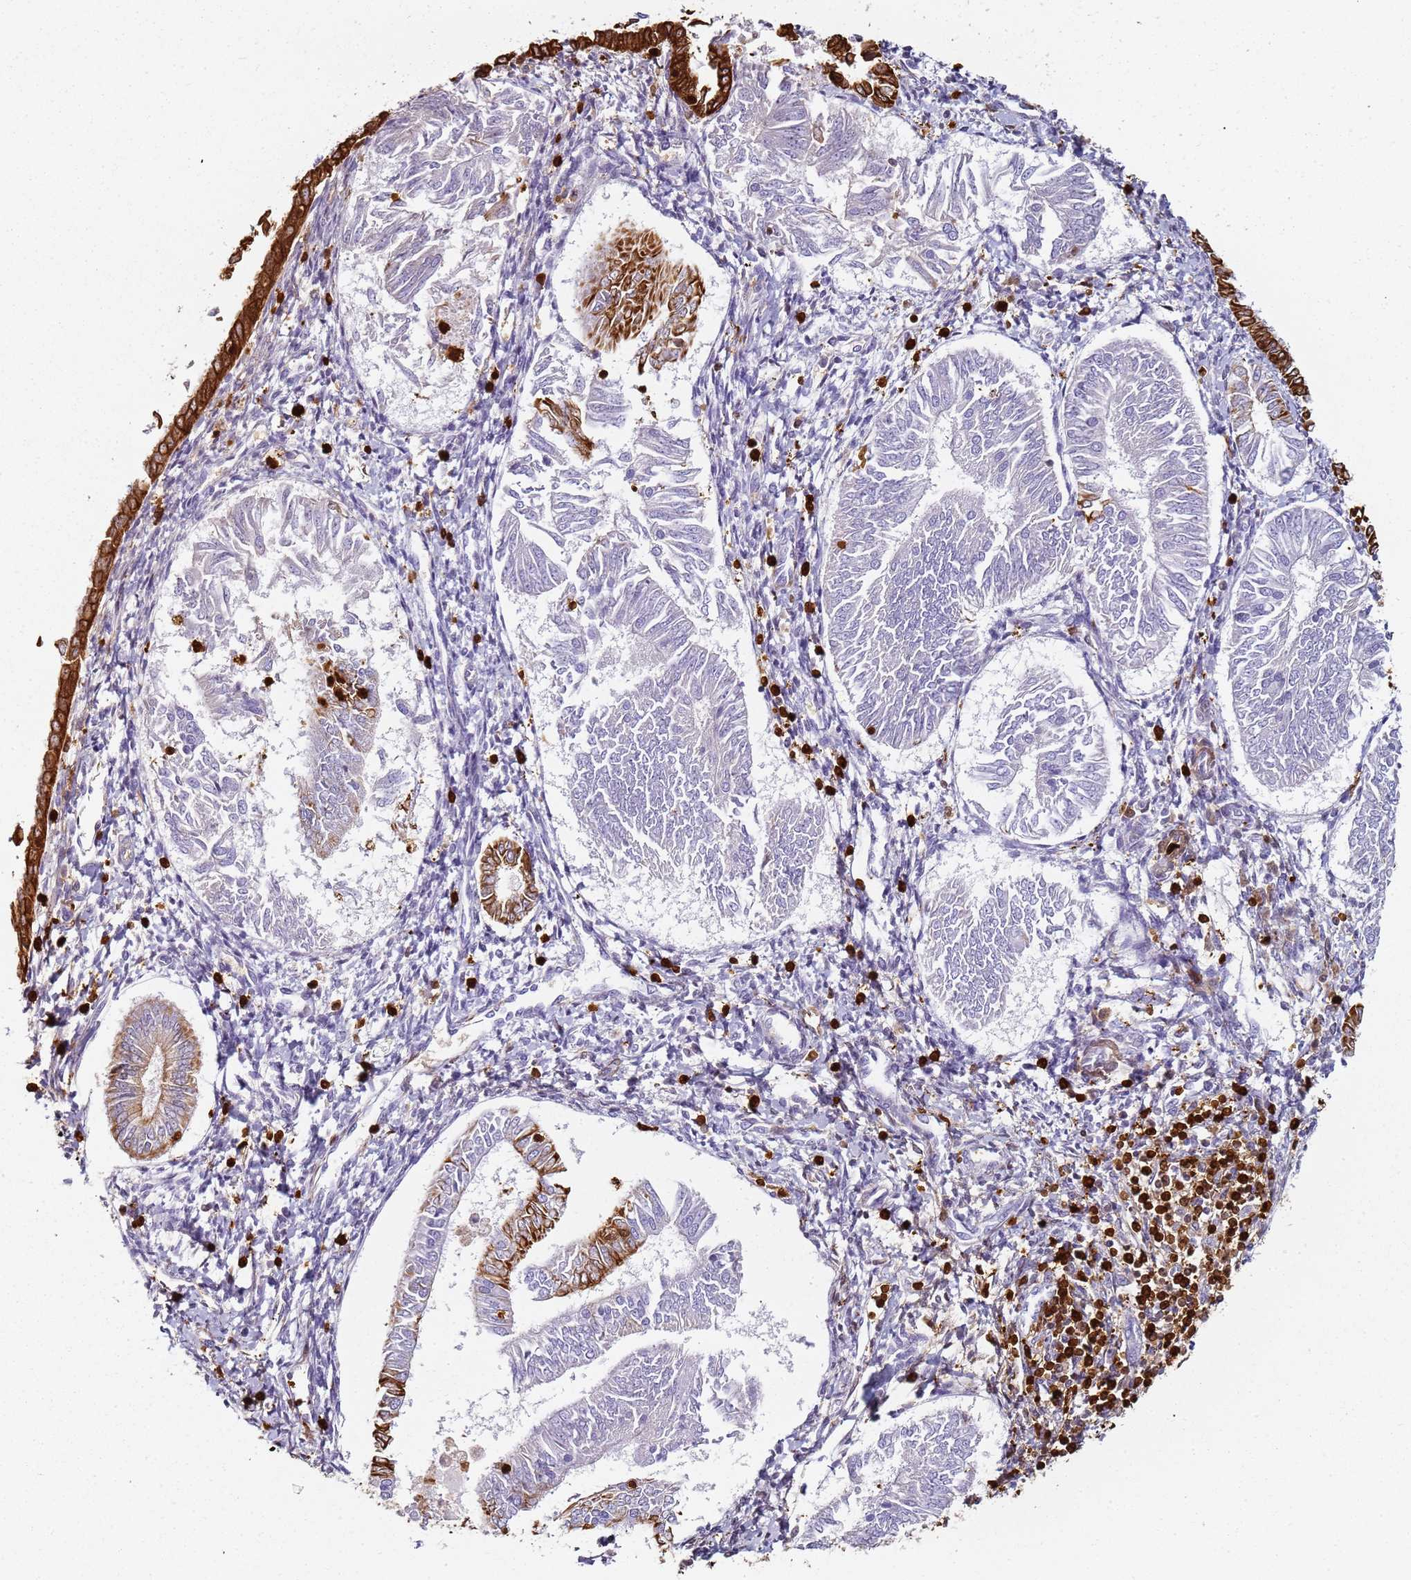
{"staining": {"intensity": "moderate", "quantity": "<25%", "location": "cytoplasmic/membranous"}, "tissue": "endometrial cancer", "cell_type": "Tumor cells", "image_type": "cancer", "snomed": [{"axis": "morphology", "description": "Adenocarcinoma, NOS"}, {"axis": "topography", "description": "Endometrium"}], "caption": "IHC image of neoplastic tissue: endometrial cancer (adenocarcinoma) stained using IHC shows low levels of moderate protein expression localized specifically in the cytoplasmic/membranous of tumor cells, appearing as a cytoplasmic/membranous brown color.", "gene": "S100A4", "patient": {"sex": "female", "age": 58}}